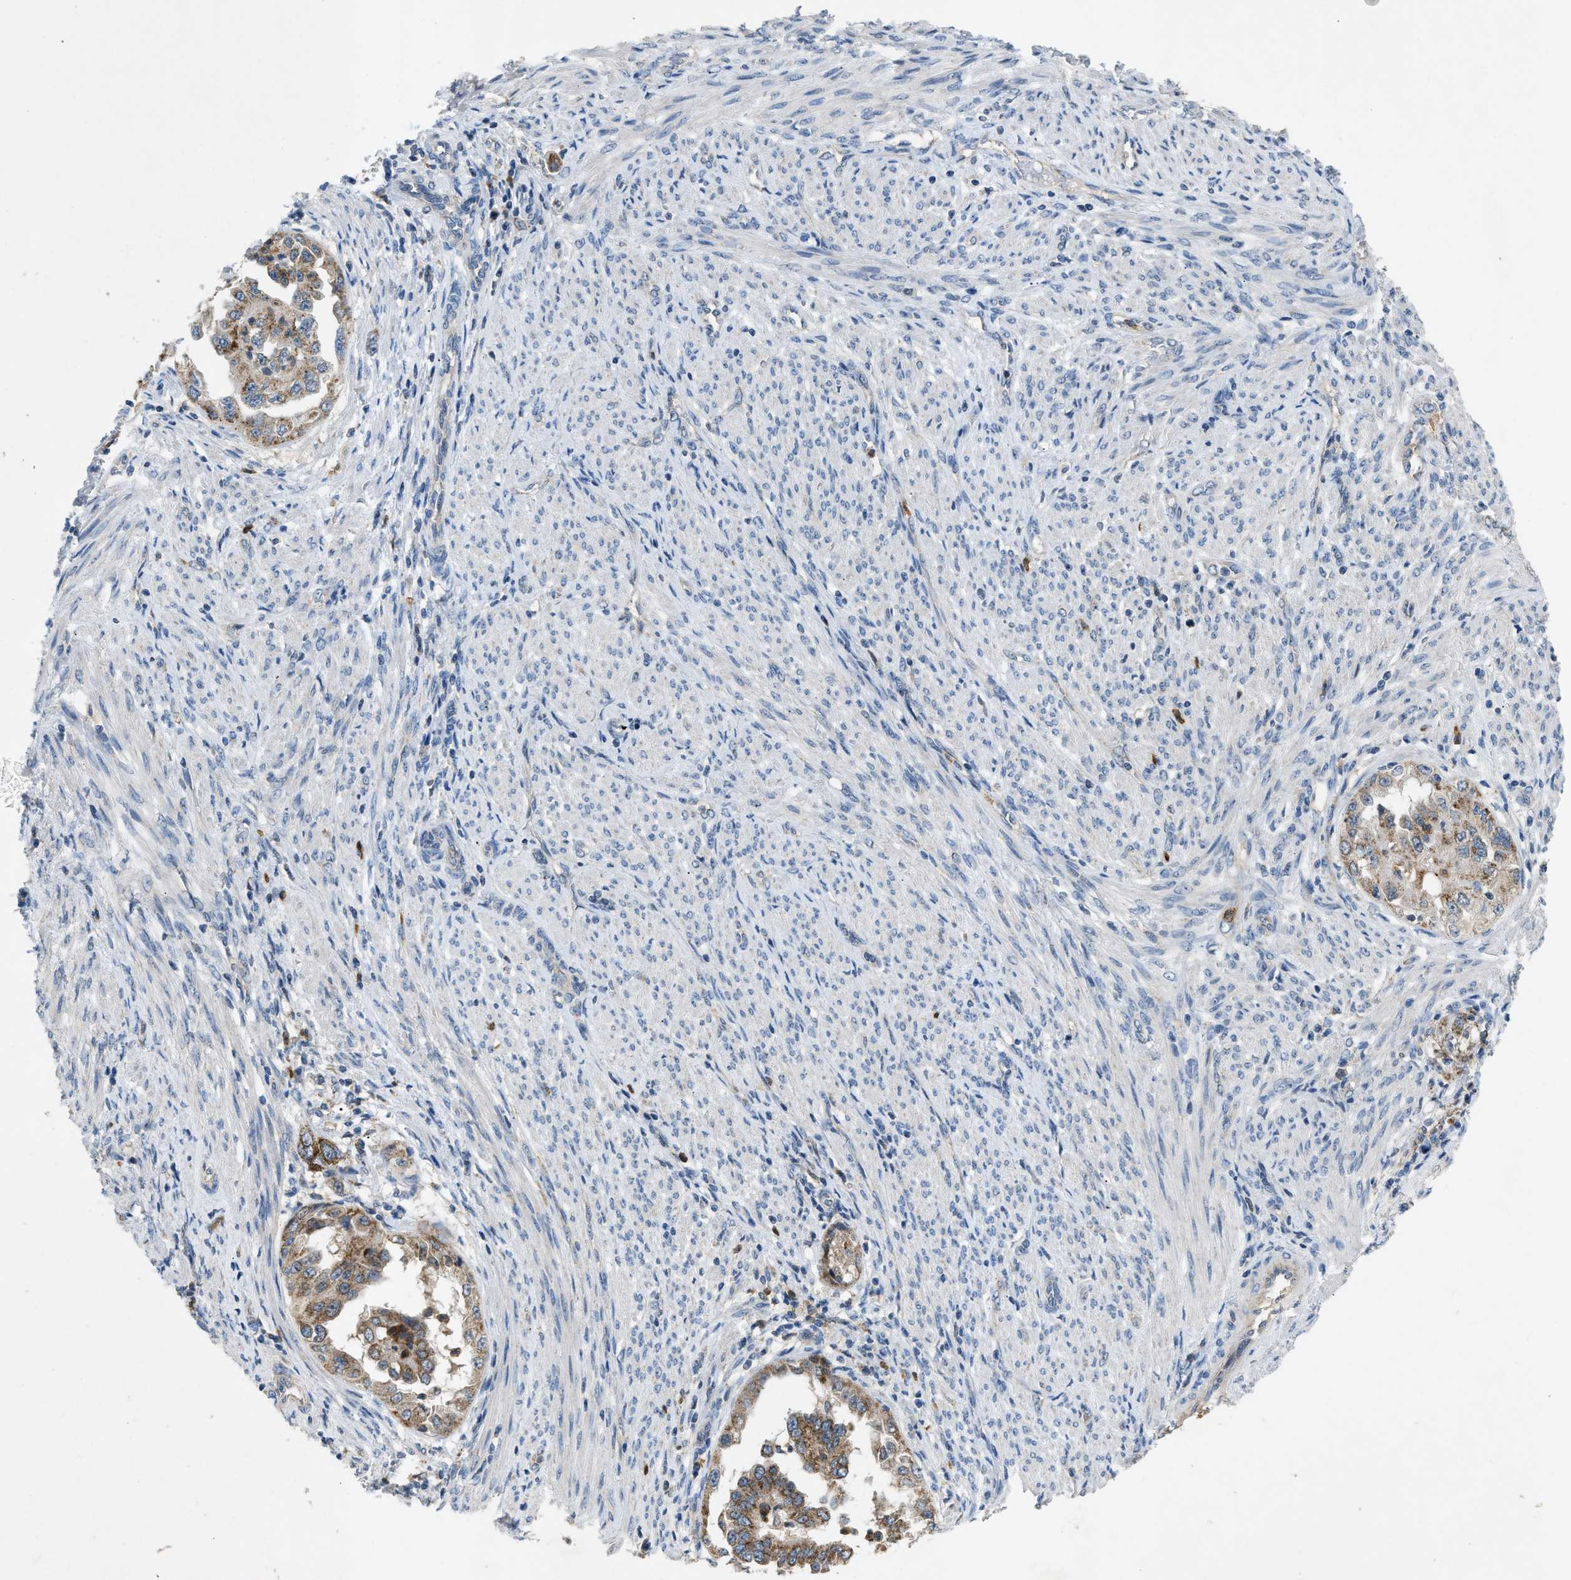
{"staining": {"intensity": "moderate", "quantity": ">75%", "location": "cytoplasmic/membranous"}, "tissue": "endometrial cancer", "cell_type": "Tumor cells", "image_type": "cancer", "snomed": [{"axis": "morphology", "description": "Adenocarcinoma, NOS"}, {"axis": "topography", "description": "Endometrium"}], "caption": "Immunohistochemistry (IHC) histopathology image of endometrial cancer (adenocarcinoma) stained for a protein (brown), which reveals medium levels of moderate cytoplasmic/membranous expression in about >75% of tumor cells.", "gene": "TOMM34", "patient": {"sex": "female", "age": 85}}